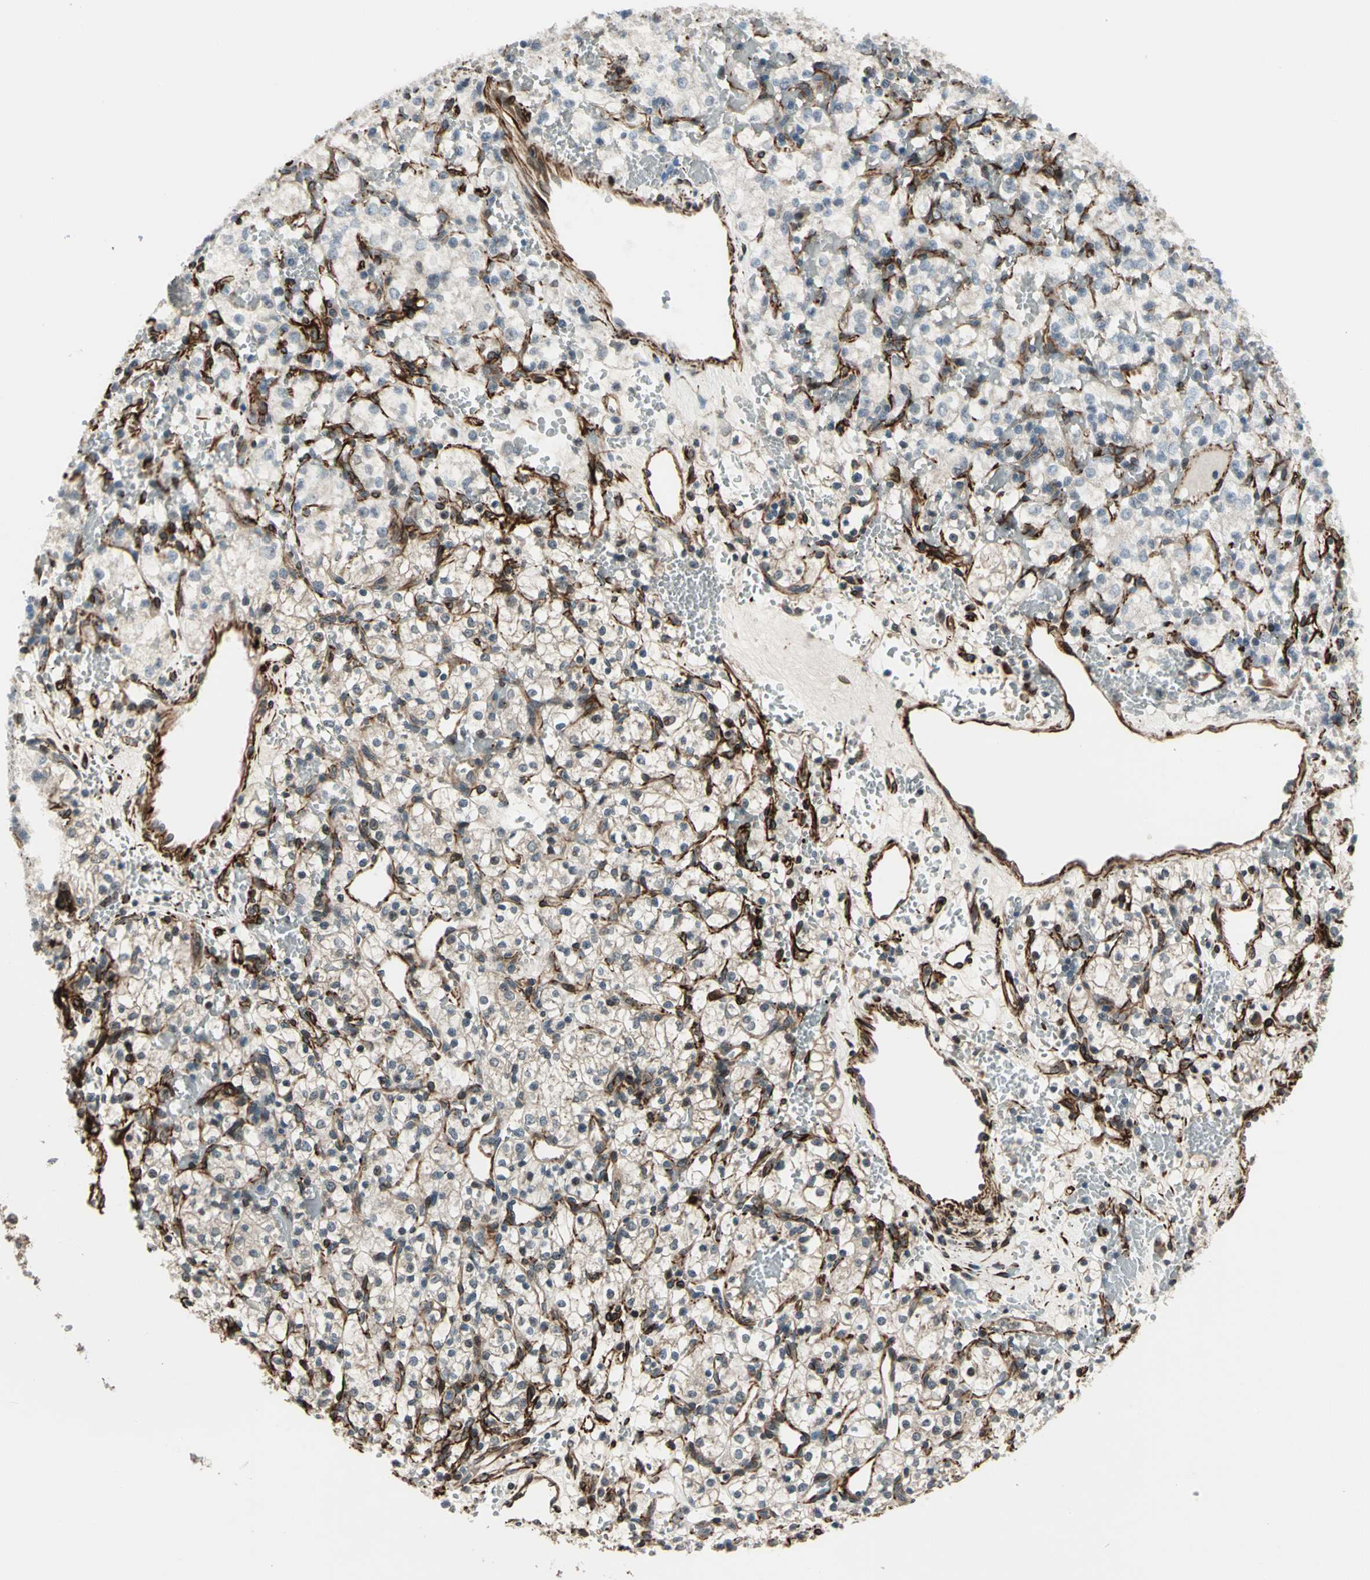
{"staining": {"intensity": "weak", "quantity": "25%-75%", "location": "cytoplasmic/membranous"}, "tissue": "renal cancer", "cell_type": "Tumor cells", "image_type": "cancer", "snomed": [{"axis": "morphology", "description": "Adenocarcinoma, NOS"}, {"axis": "topography", "description": "Kidney"}], "caption": "Immunohistochemical staining of adenocarcinoma (renal) reveals low levels of weak cytoplasmic/membranous staining in about 25%-75% of tumor cells.", "gene": "EXD2", "patient": {"sex": "female", "age": 60}}